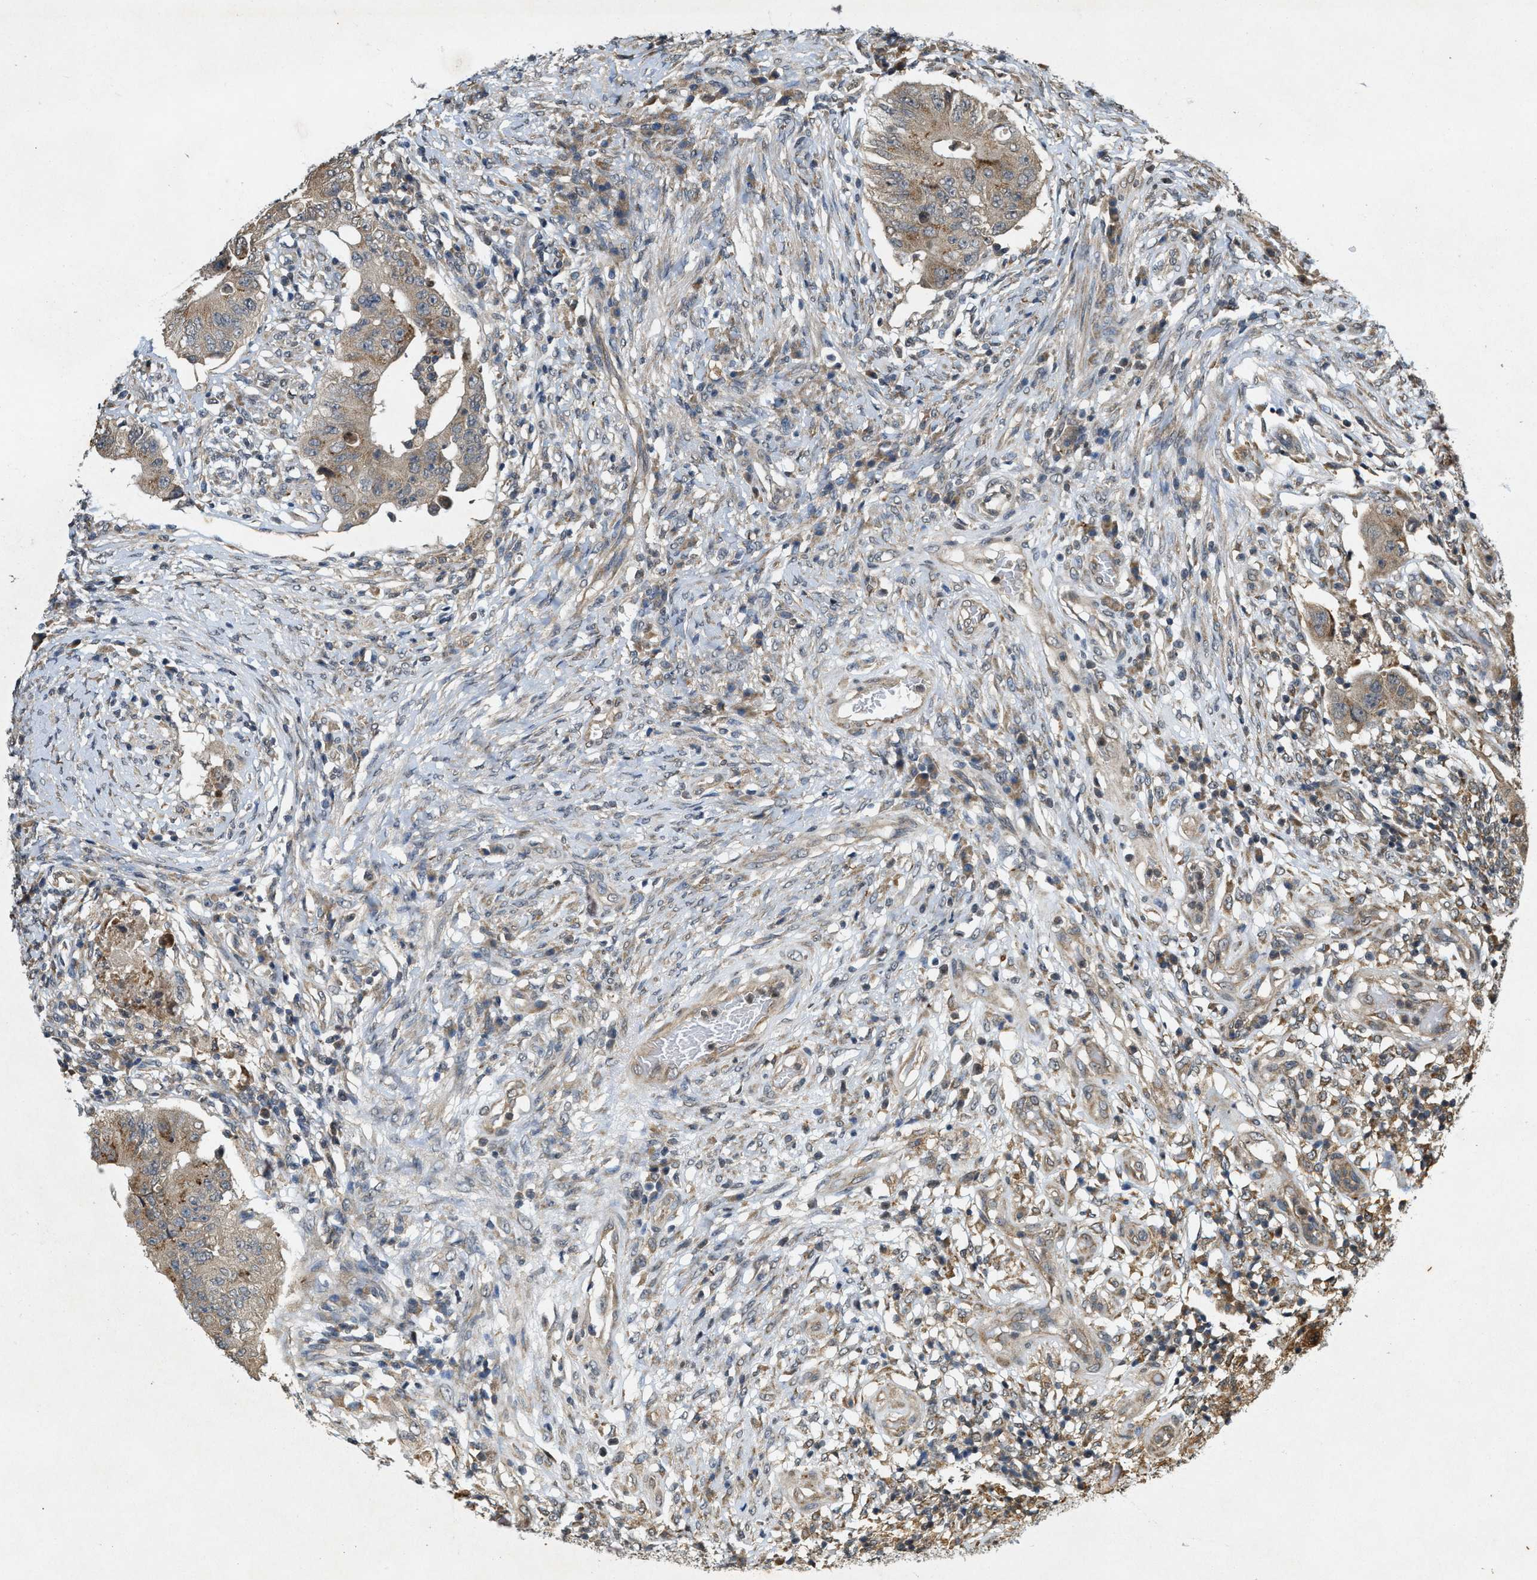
{"staining": {"intensity": "moderate", "quantity": "25%-75%", "location": "cytoplasmic/membranous"}, "tissue": "colorectal cancer", "cell_type": "Tumor cells", "image_type": "cancer", "snomed": [{"axis": "morphology", "description": "Adenocarcinoma, NOS"}, {"axis": "topography", "description": "Rectum"}], "caption": "Immunohistochemical staining of colorectal cancer (adenocarcinoma) demonstrates moderate cytoplasmic/membranous protein staining in approximately 25%-75% of tumor cells. Using DAB (brown) and hematoxylin (blue) stains, captured at high magnification using brightfield microscopy.", "gene": "KIF21A", "patient": {"sex": "female", "age": 71}}